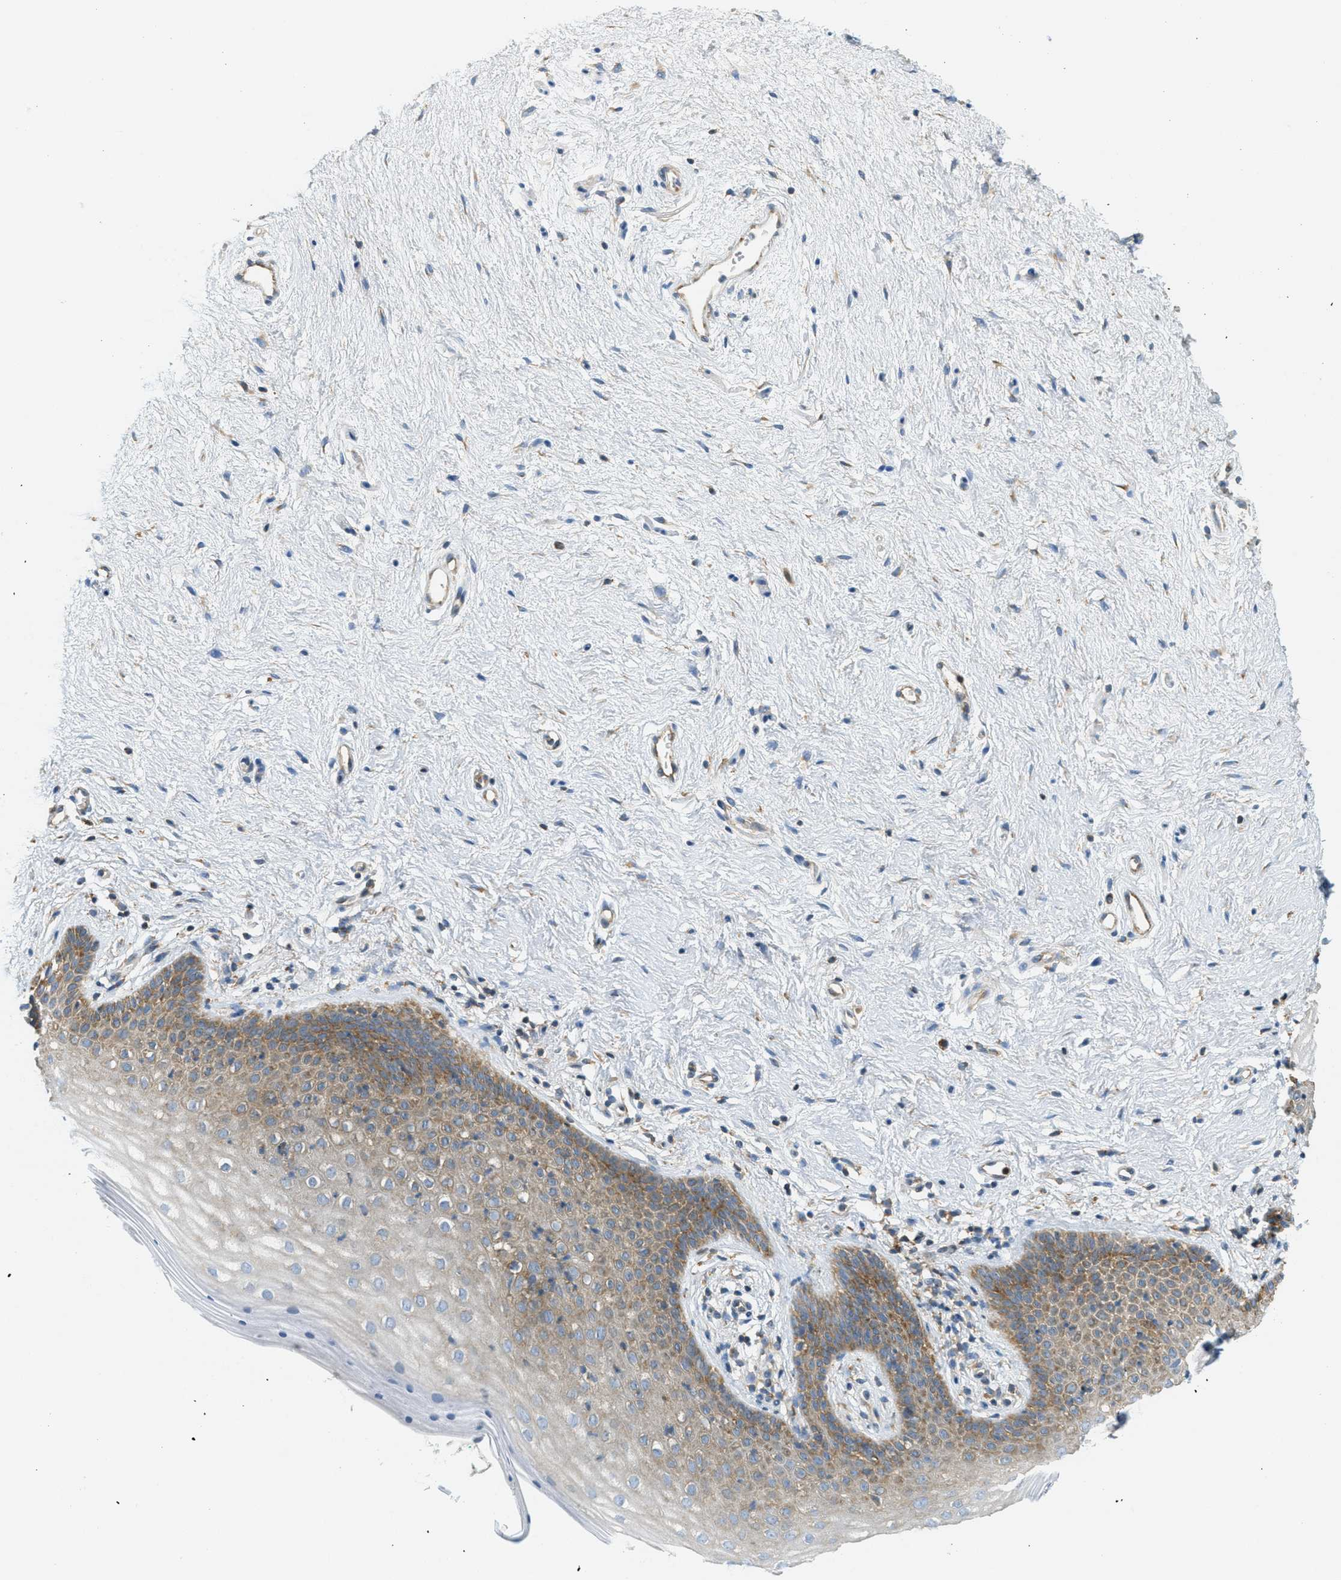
{"staining": {"intensity": "moderate", "quantity": "25%-75%", "location": "cytoplasmic/membranous"}, "tissue": "vagina", "cell_type": "Squamous epithelial cells", "image_type": "normal", "snomed": [{"axis": "morphology", "description": "Normal tissue, NOS"}, {"axis": "topography", "description": "Vagina"}], "caption": "DAB (3,3'-diaminobenzidine) immunohistochemical staining of unremarkable vagina displays moderate cytoplasmic/membranous protein expression in approximately 25%-75% of squamous epithelial cells. The staining was performed using DAB (3,3'-diaminobenzidine), with brown indicating positive protein expression. Nuclei are stained blue with hematoxylin.", "gene": "ABCF1", "patient": {"sex": "female", "age": 44}}